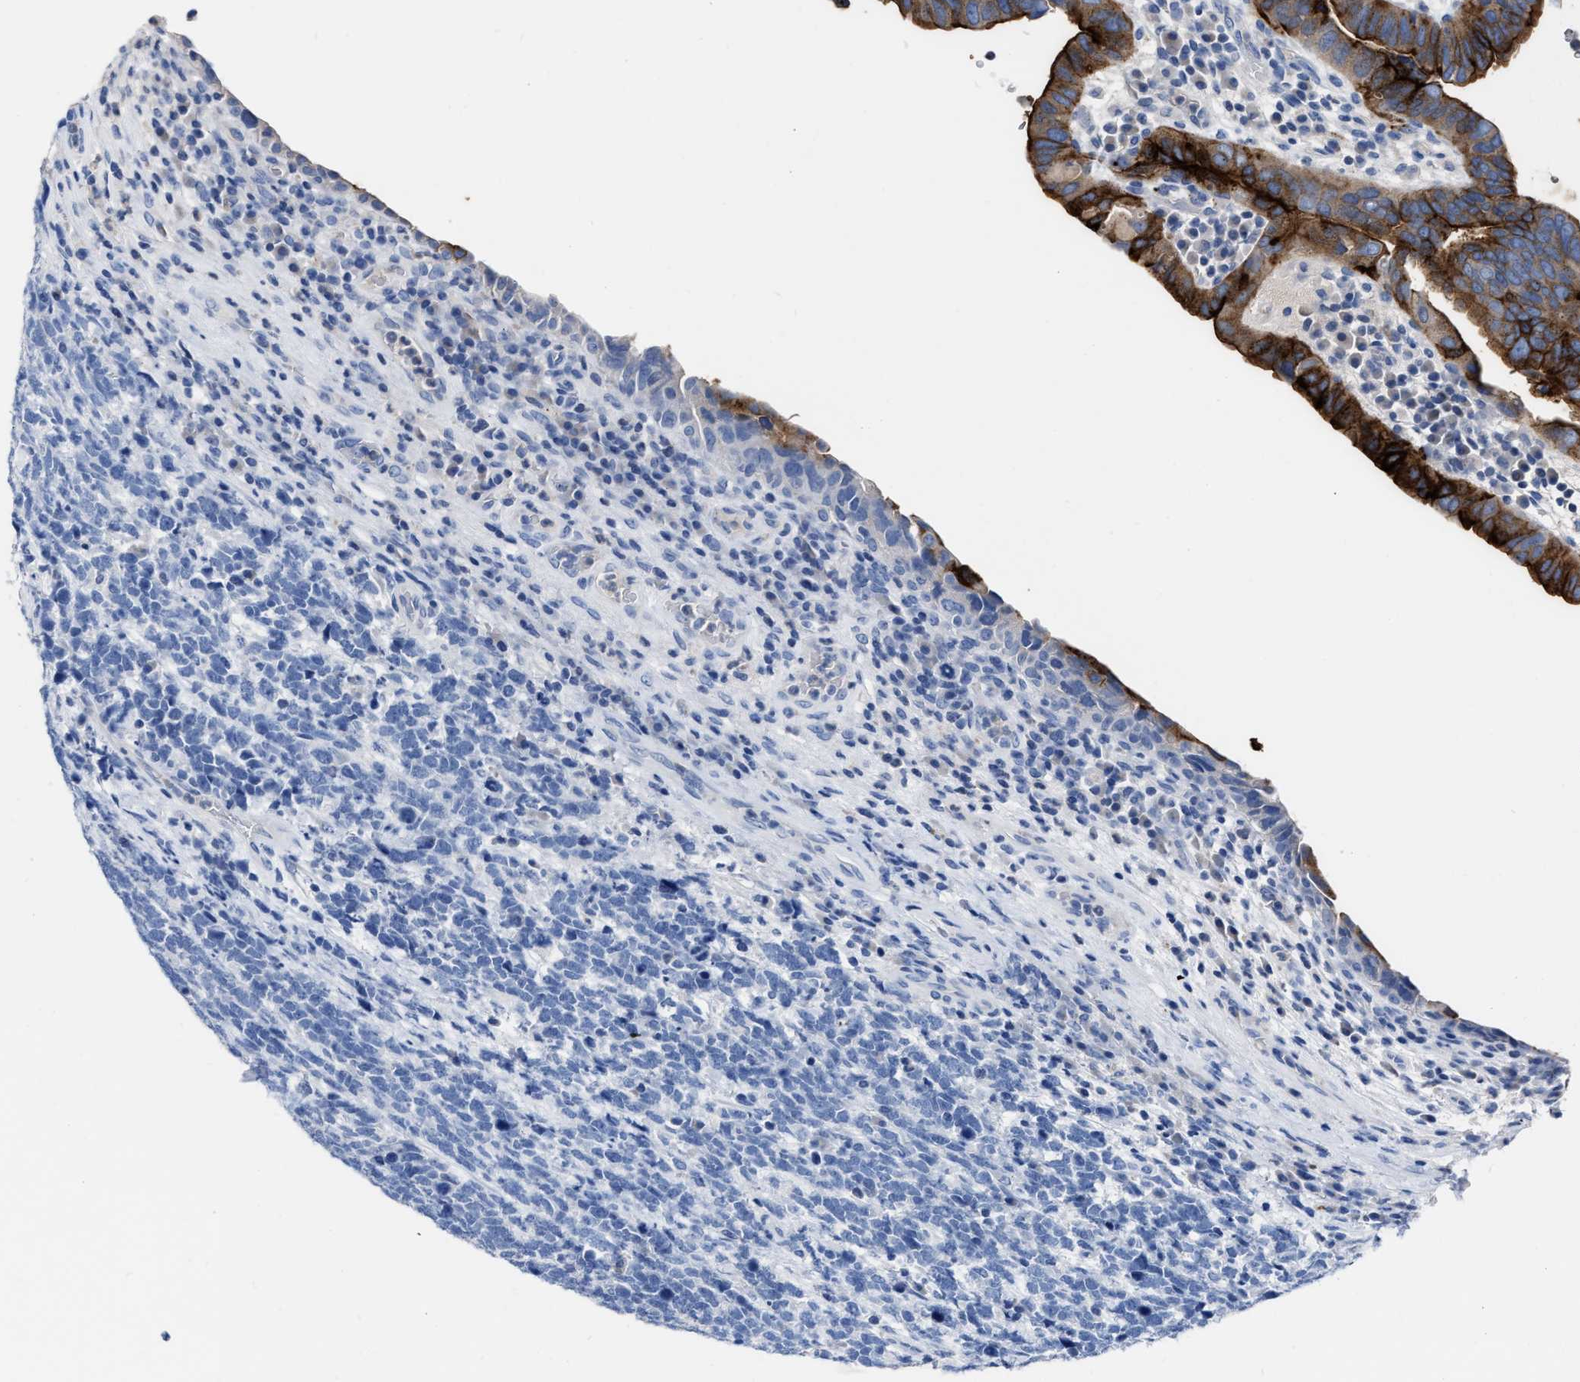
{"staining": {"intensity": "strong", "quantity": "<25%", "location": "cytoplasmic/membranous"}, "tissue": "urothelial cancer", "cell_type": "Tumor cells", "image_type": "cancer", "snomed": [{"axis": "morphology", "description": "Urothelial carcinoma, High grade"}, {"axis": "topography", "description": "Urinary bladder"}], "caption": "Strong cytoplasmic/membranous protein staining is present in about <25% of tumor cells in urothelial cancer. The staining was performed using DAB (3,3'-diaminobenzidine) to visualize the protein expression in brown, while the nuclei were stained in blue with hematoxylin (Magnification: 20x).", "gene": "CEACAM5", "patient": {"sex": "female", "age": 82}}